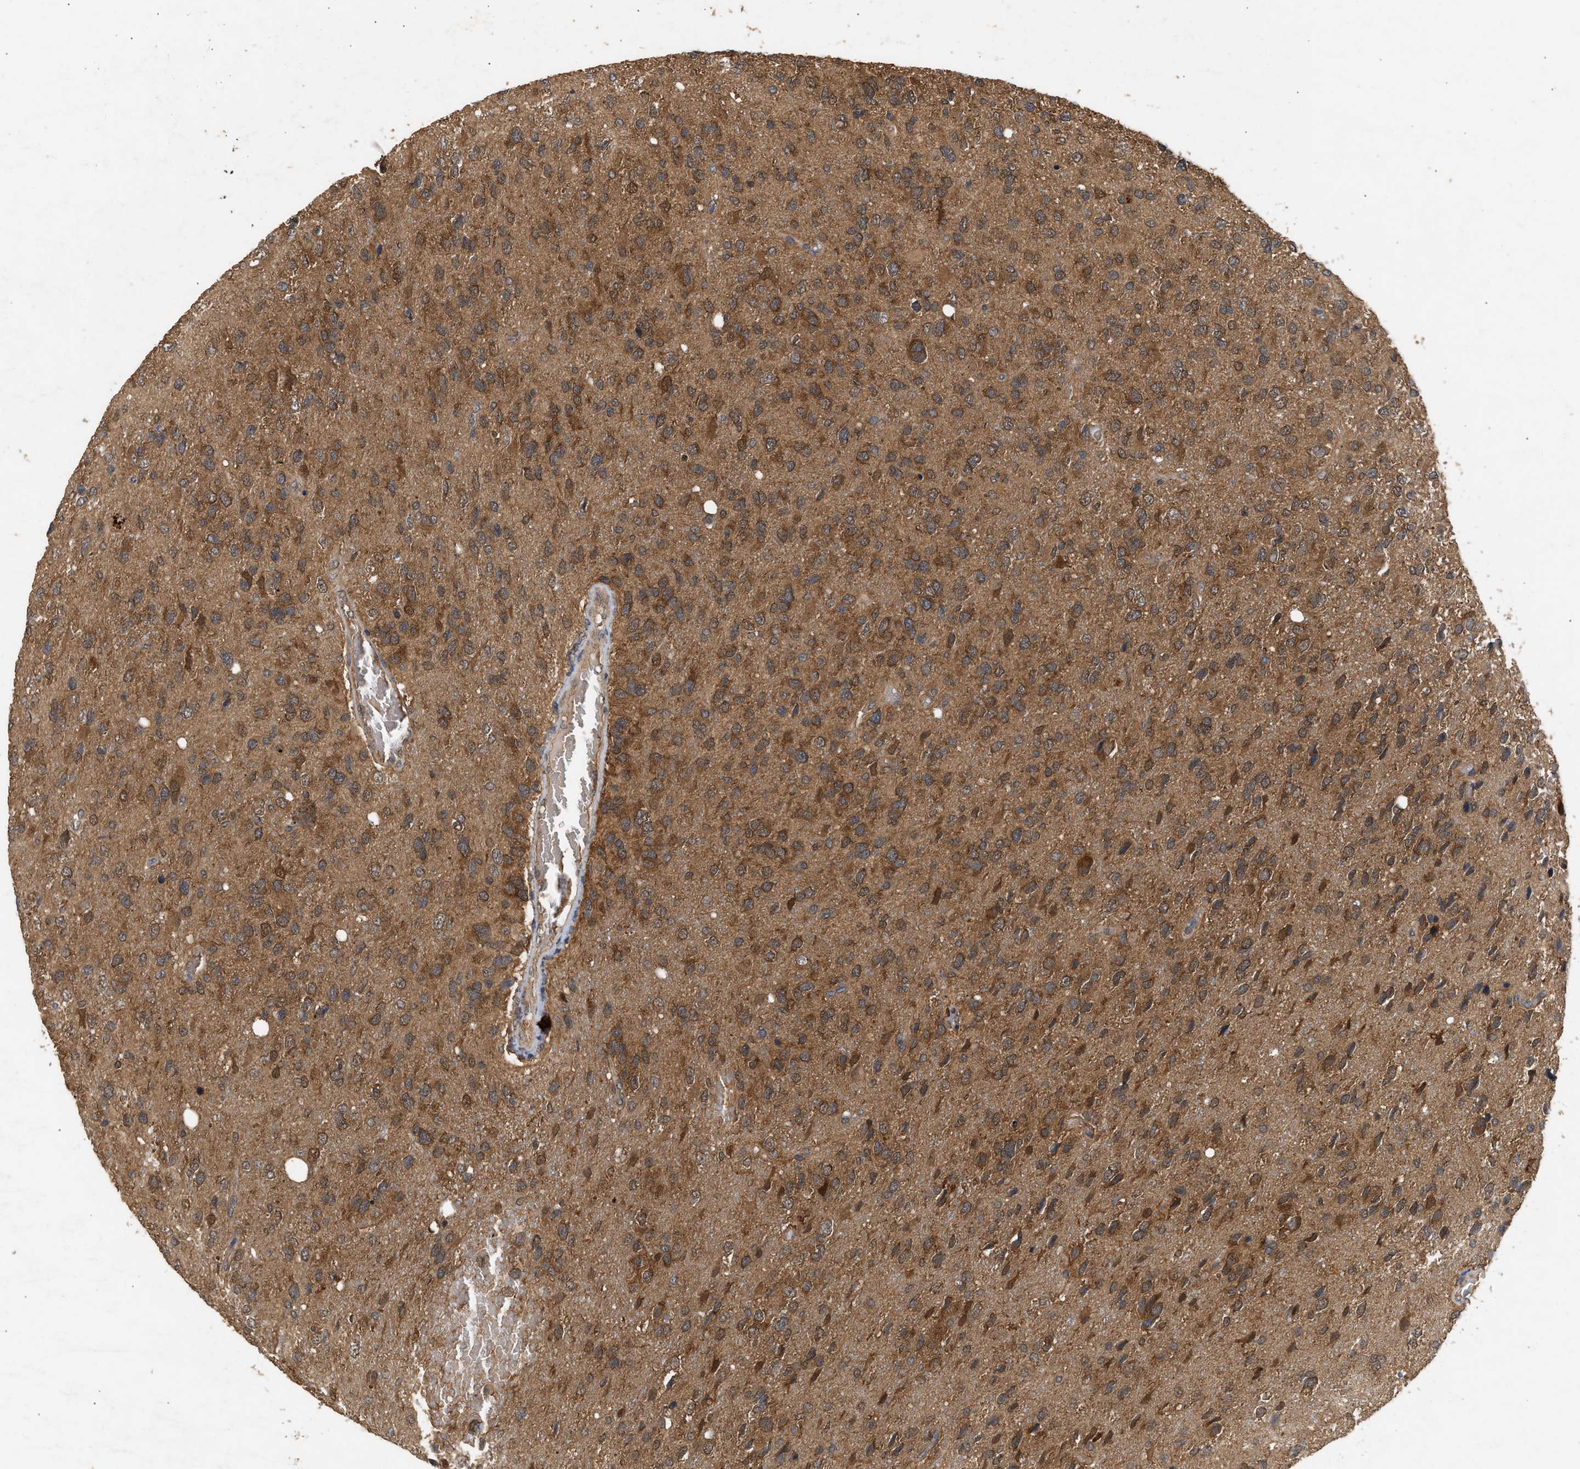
{"staining": {"intensity": "strong", "quantity": "25%-75%", "location": "cytoplasmic/membranous"}, "tissue": "glioma", "cell_type": "Tumor cells", "image_type": "cancer", "snomed": [{"axis": "morphology", "description": "Glioma, malignant, High grade"}, {"axis": "topography", "description": "Brain"}], "caption": "Brown immunohistochemical staining in human malignant glioma (high-grade) reveals strong cytoplasmic/membranous staining in about 25%-75% of tumor cells. (IHC, brightfield microscopy, high magnification).", "gene": "FITM1", "patient": {"sex": "female", "age": 58}}